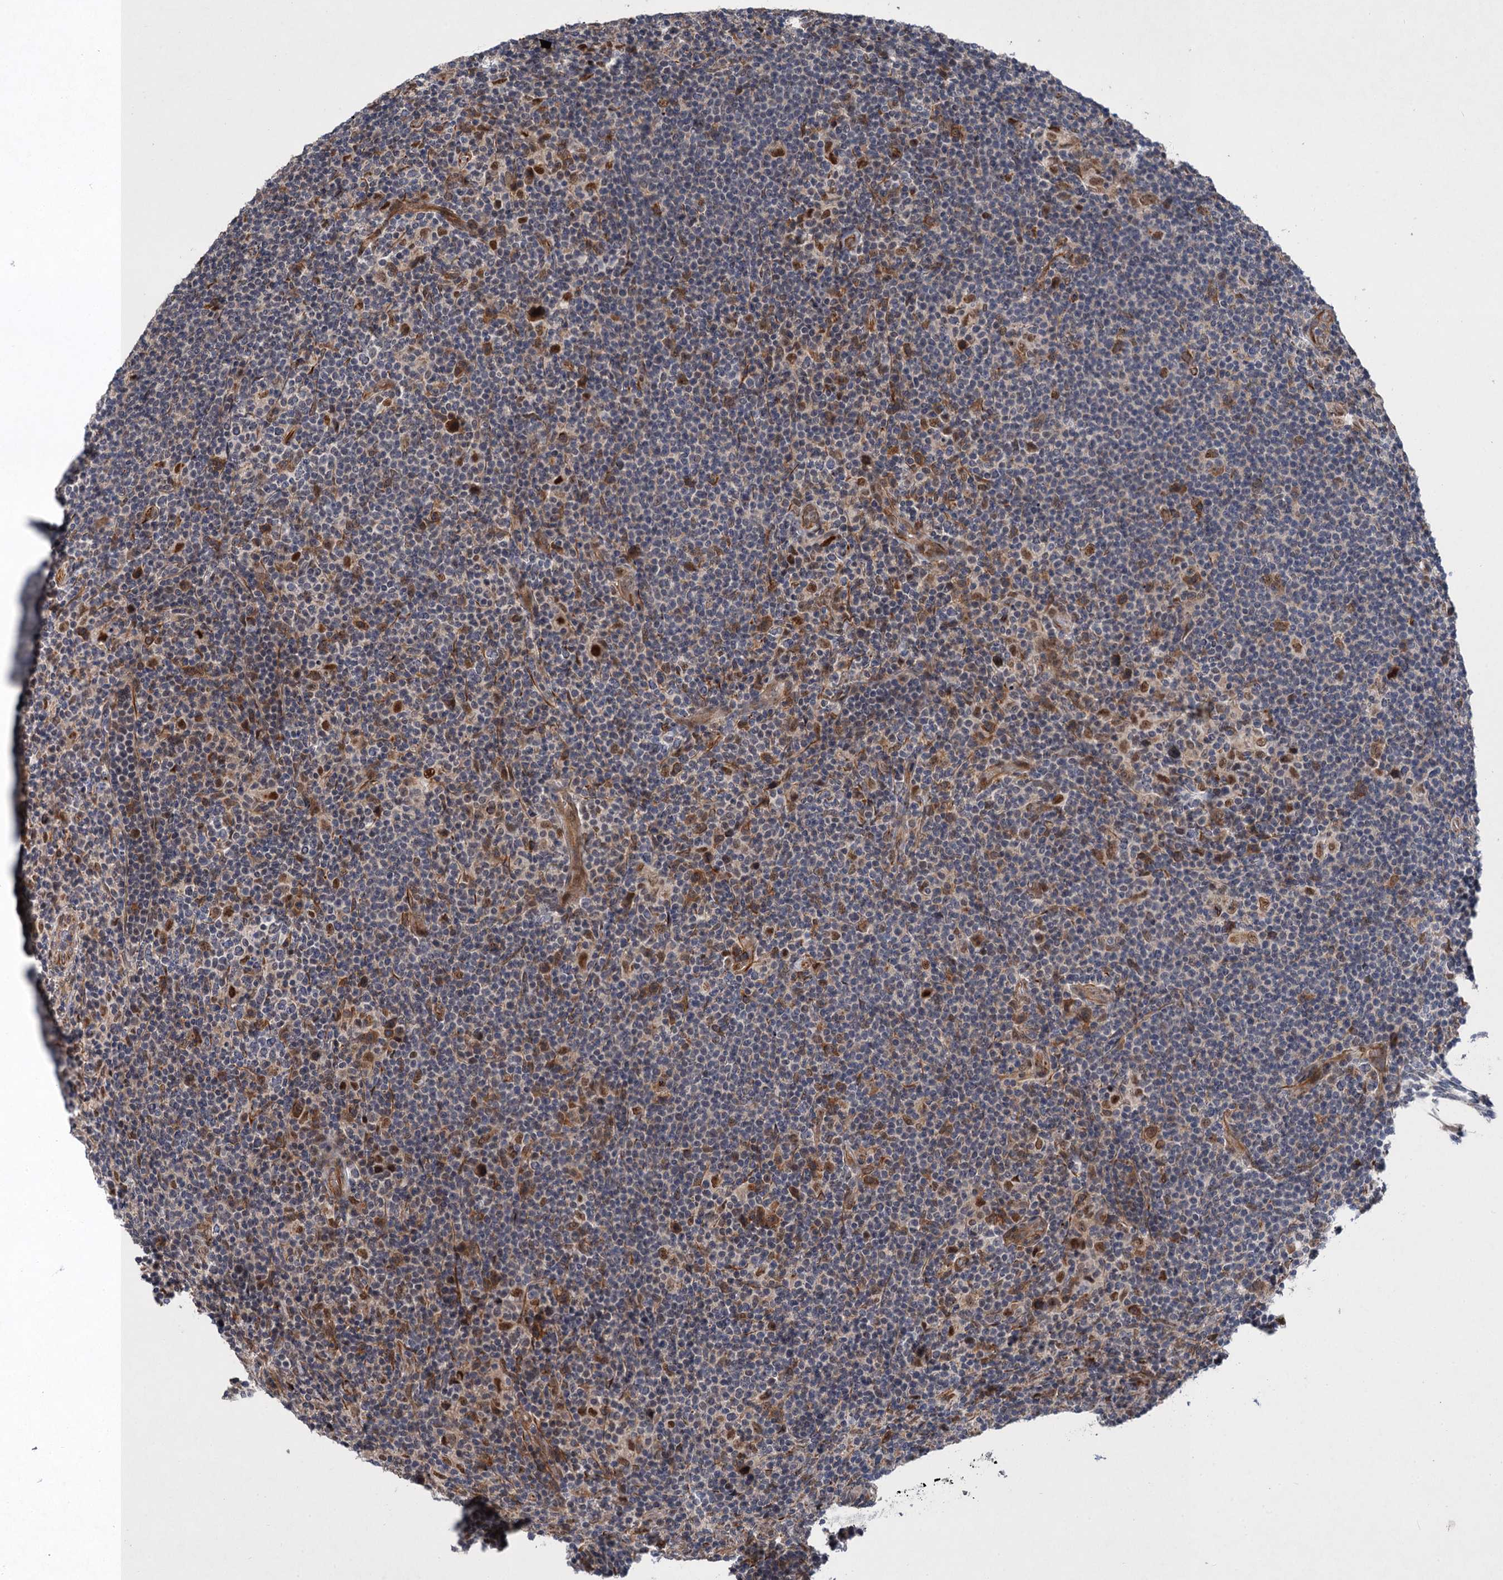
{"staining": {"intensity": "moderate", "quantity": ">75%", "location": "nuclear"}, "tissue": "lymphoma", "cell_type": "Tumor cells", "image_type": "cancer", "snomed": [{"axis": "morphology", "description": "Hodgkin's disease, NOS"}, {"axis": "topography", "description": "Lymph node"}], "caption": "A histopathology image showing moderate nuclear expression in about >75% of tumor cells in Hodgkin's disease, as visualized by brown immunohistochemical staining.", "gene": "TTC31", "patient": {"sex": "female", "age": 57}}